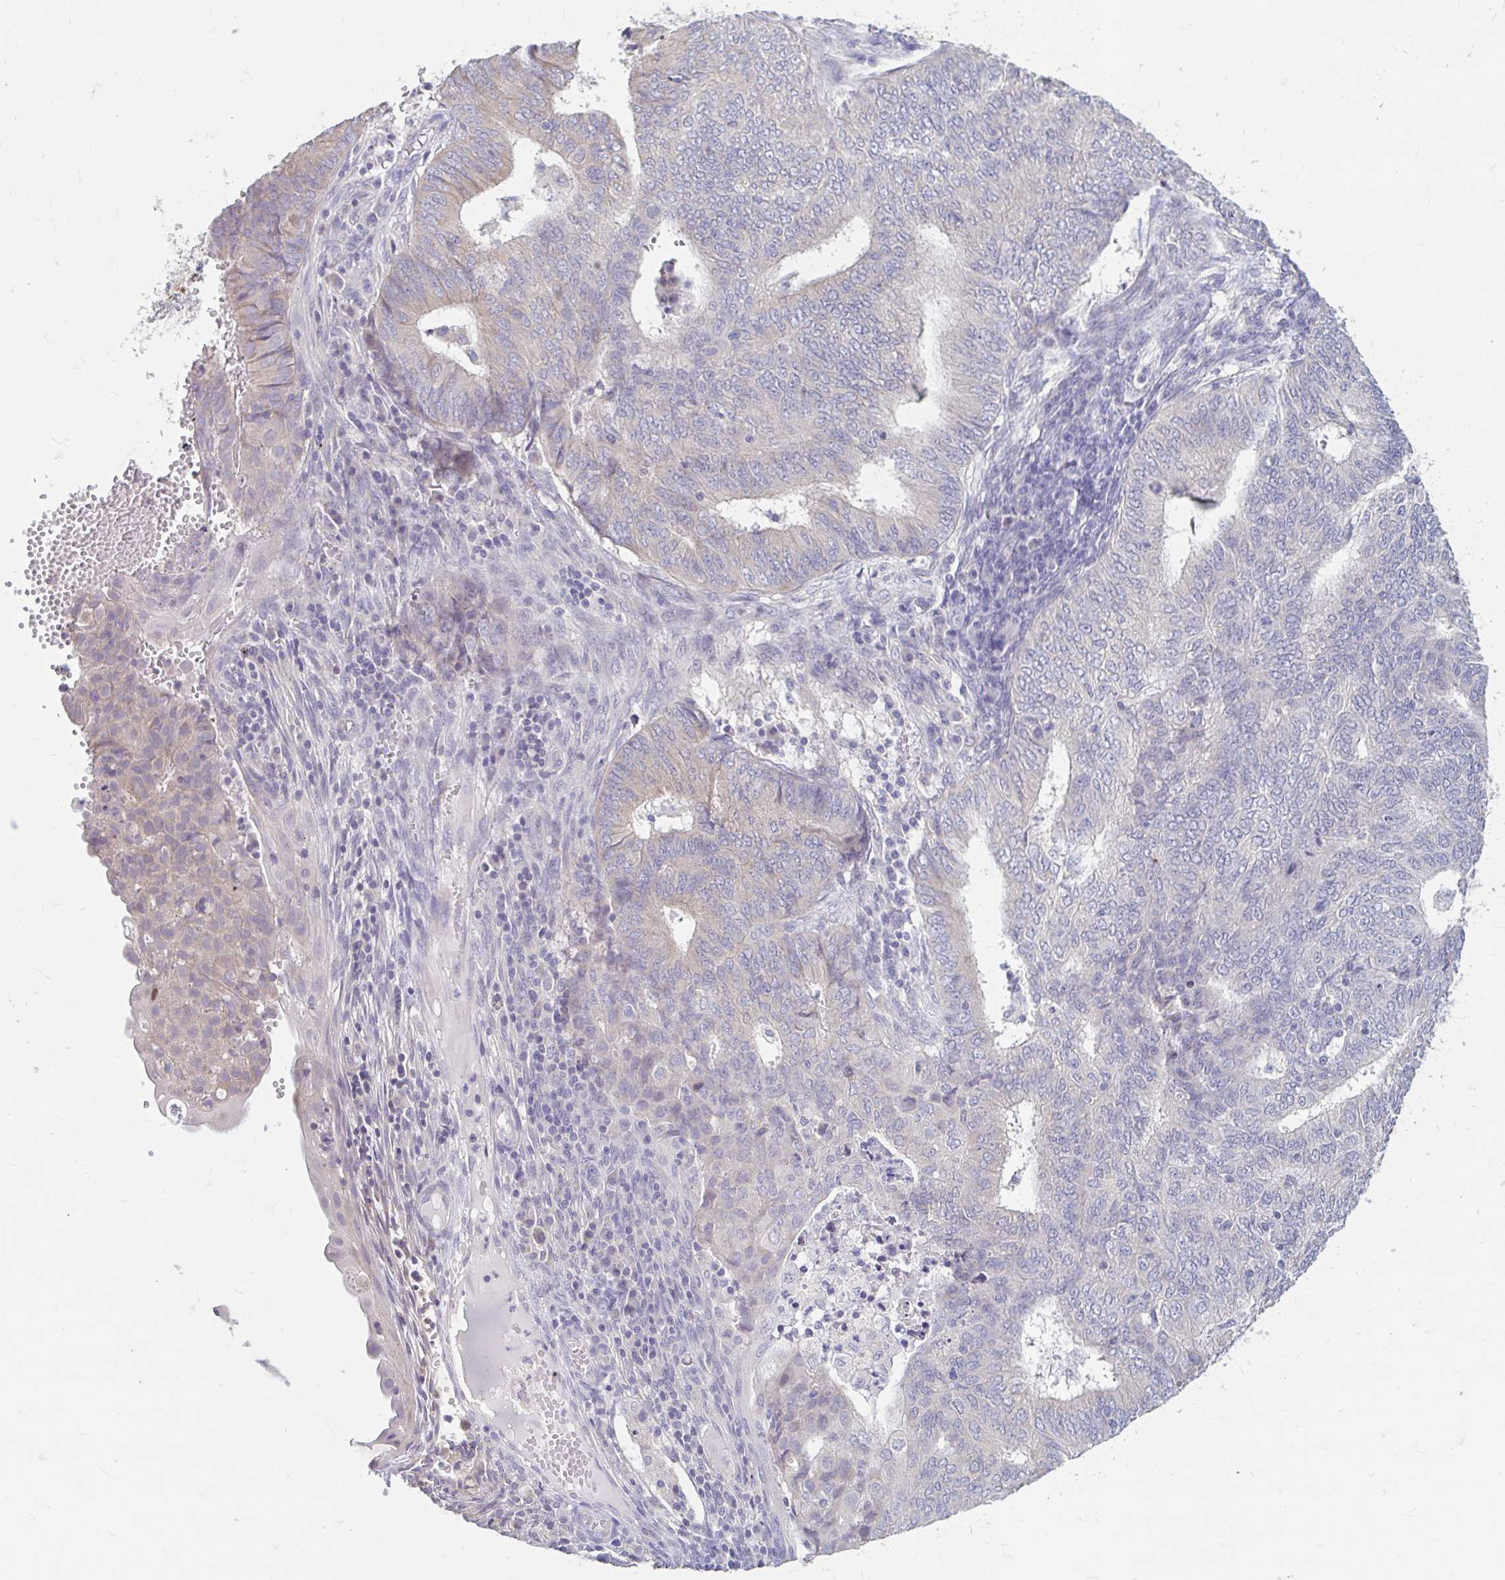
{"staining": {"intensity": "negative", "quantity": "none", "location": "none"}, "tissue": "endometrial cancer", "cell_type": "Tumor cells", "image_type": "cancer", "snomed": [{"axis": "morphology", "description": "Adenocarcinoma, NOS"}, {"axis": "topography", "description": "Endometrium"}], "caption": "Immunohistochemistry (IHC) histopathology image of neoplastic tissue: human endometrial cancer (adenocarcinoma) stained with DAB (3,3'-diaminobenzidine) demonstrates no significant protein expression in tumor cells. (Immunohistochemistry, brightfield microscopy, high magnification).", "gene": "ADH1A", "patient": {"sex": "female", "age": 62}}